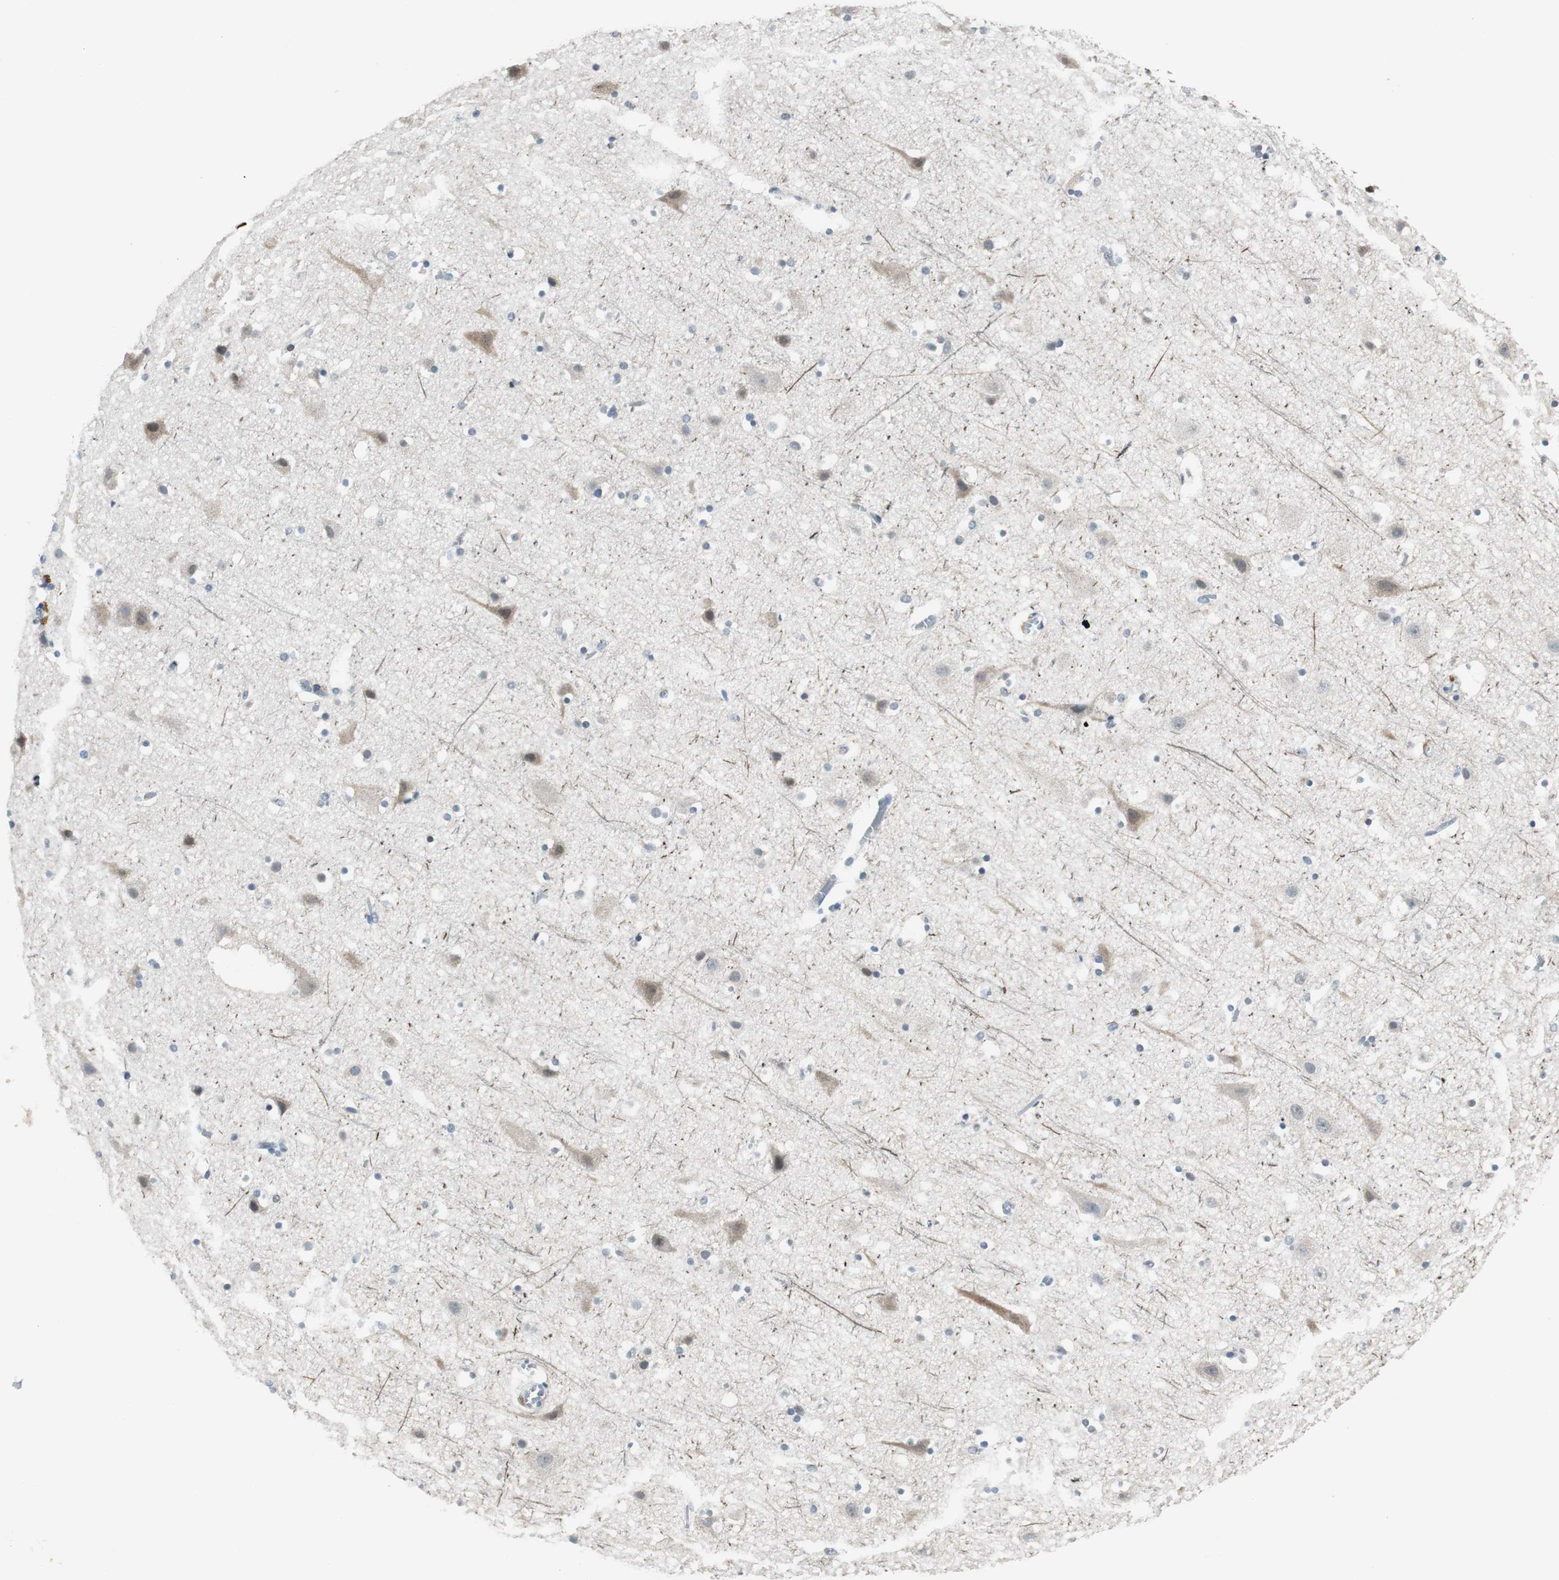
{"staining": {"intensity": "negative", "quantity": "none", "location": "none"}, "tissue": "cerebral cortex", "cell_type": "Endothelial cells", "image_type": "normal", "snomed": [{"axis": "morphology", "description": "Normal tissue, NOS"}, {"axis": "topography", "description": "Cerebral cortex"}], "caption": "Immunohistochemistry photomicrograph of benign cerebral cortex stained for a protein (brown), which exhibits no expression in endothelial cells.", "gene": "AJUBA", "patient": {"sex": "male", "age": 45}}